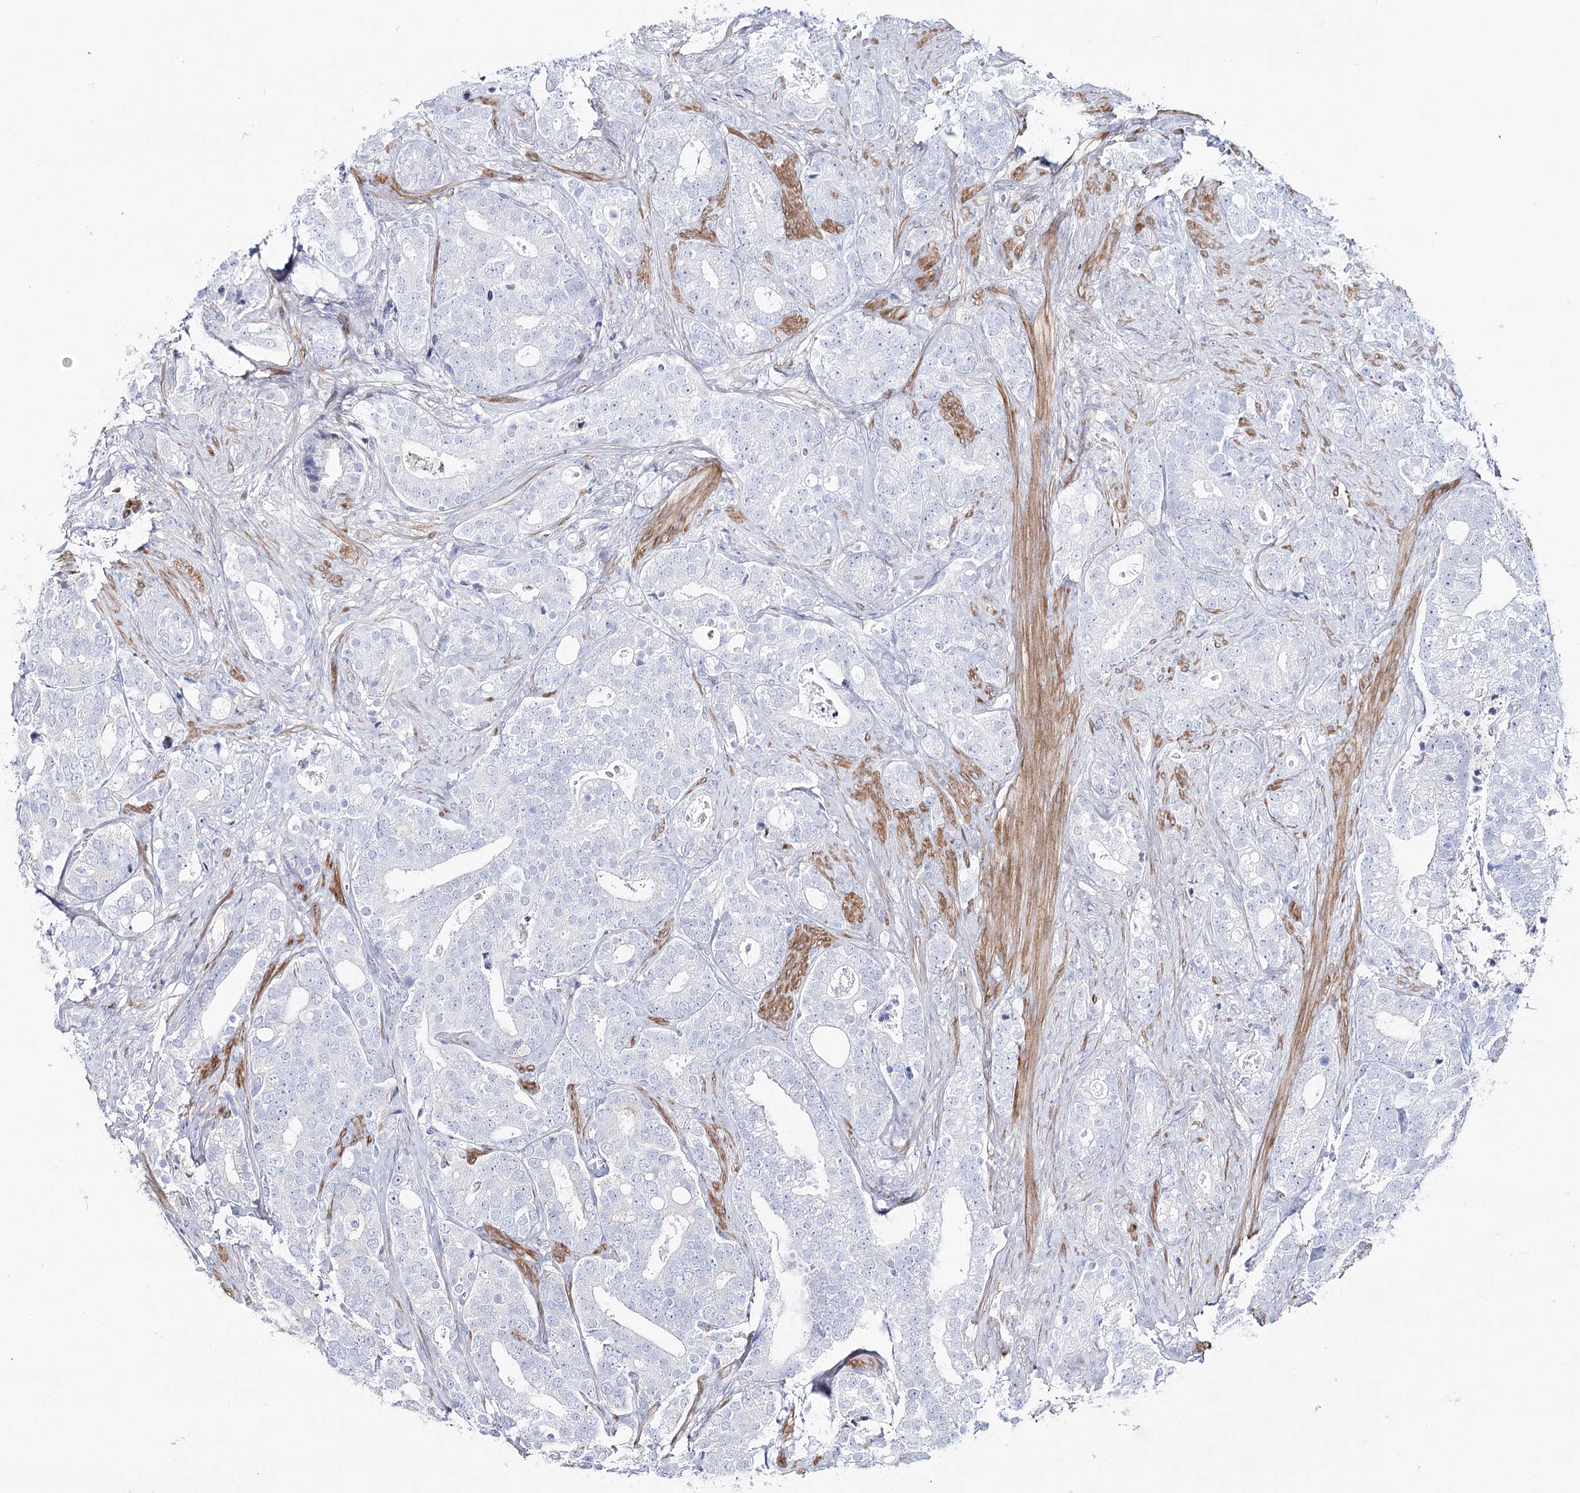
{"staining": {"intensity": "negative", "quantity": "none", "location": "none"}, "tissue": "prostate cancer", "cell_type": "Tumor cells", "image_type": "cancer", "snomed": [{"axis": "morphology", "description": "Adenocarcinoma, High grade"}, {"axis": "topography", "description": "Prostate and seminal vesicle, NOS"}], "caption": "Tumor cells are negative for protein expression in human high-grade adenocarcinoma (prostate).", "gene": "ANKRD23", "patient": {"sex": "male", "age": 67}}